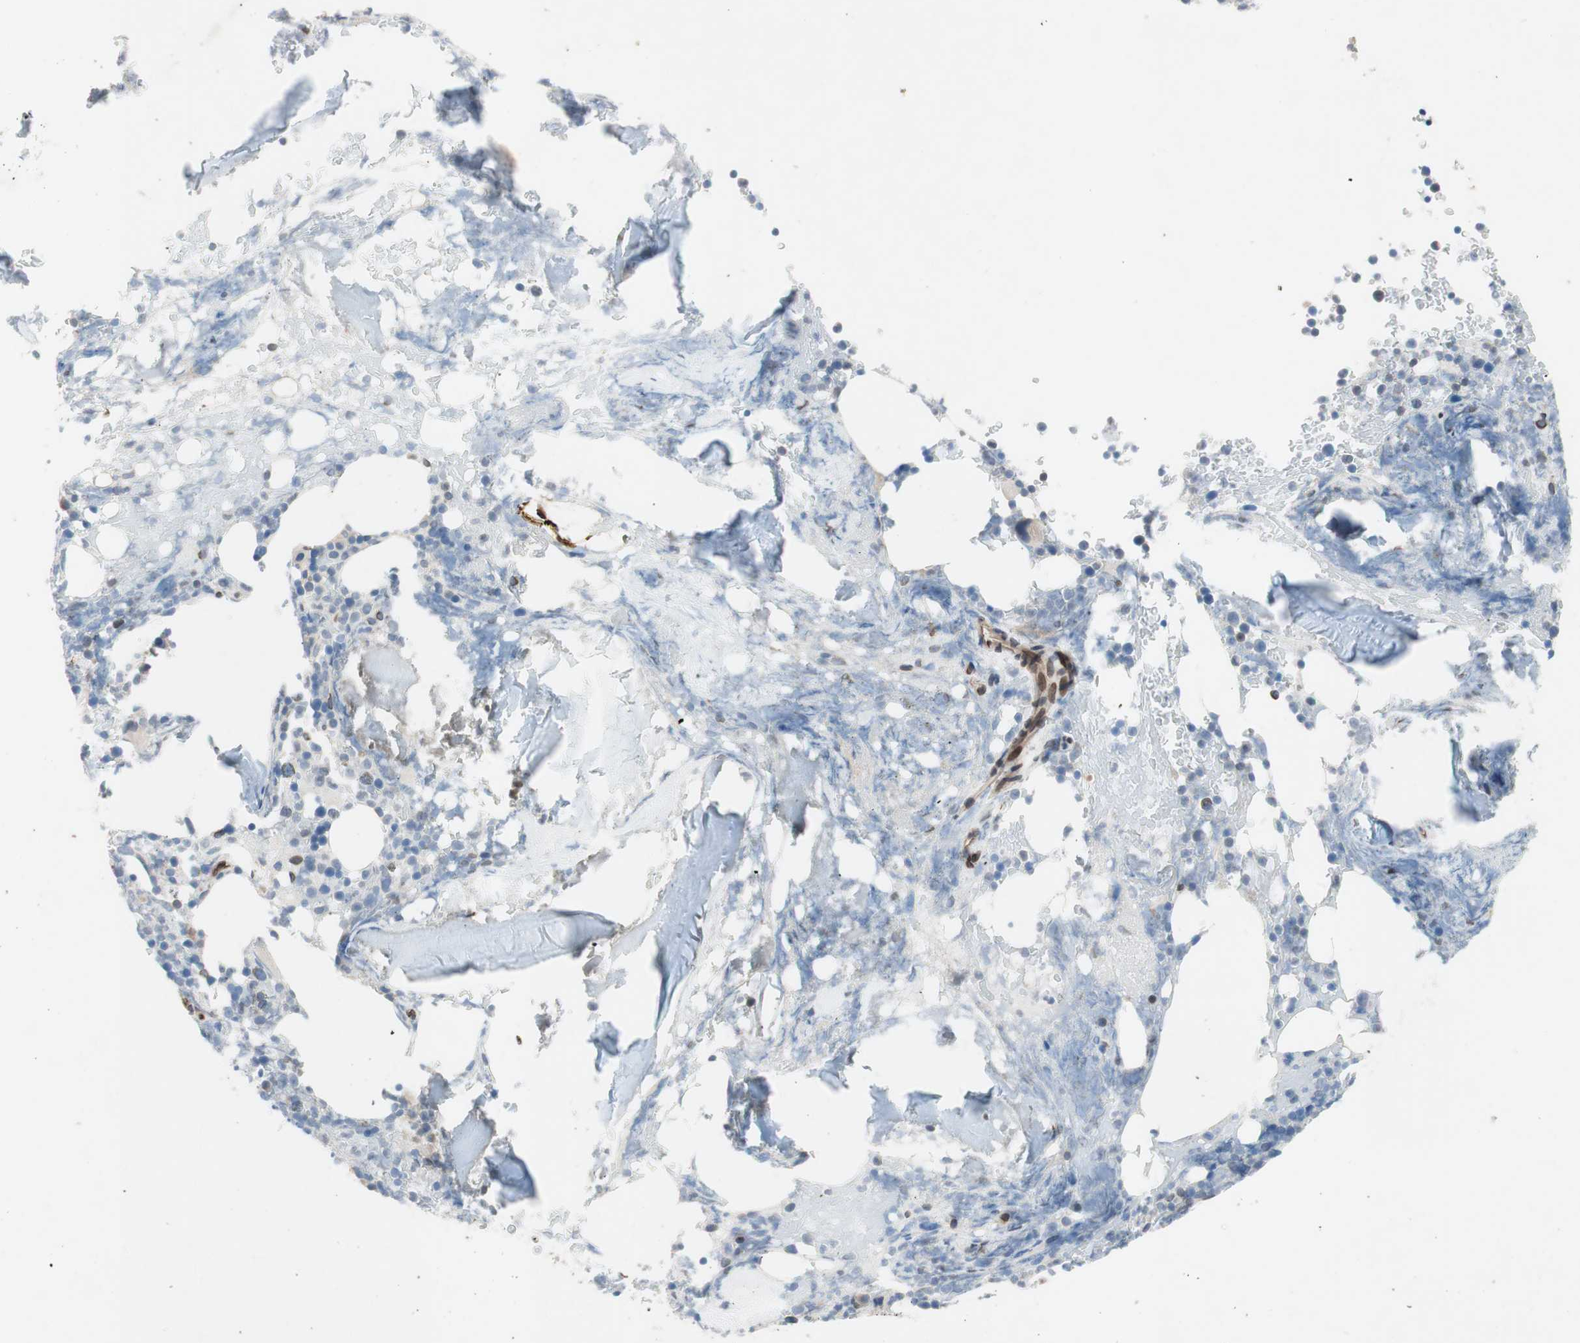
{"staining": {"intensity": "weak", "quantity": "<25%", "location": "cytoplasmic/membranous"}, "tissue": "bone marrow", "cell_type": "Hematopoietic cells", "image_type": "normal", "snomed": [{"axis": "morphology", "description": "Normal tissue, NOS"}, {"axis": "topography", "description": "Bone marrow"}], "caption": "IHC micrograph of unremarkable human bone marrow stained for a protein (brown), which demonstrates no expression in hematopoietic cells.", "gene": "ARNT2", "patient": {"sex": "female", "age": 66}}